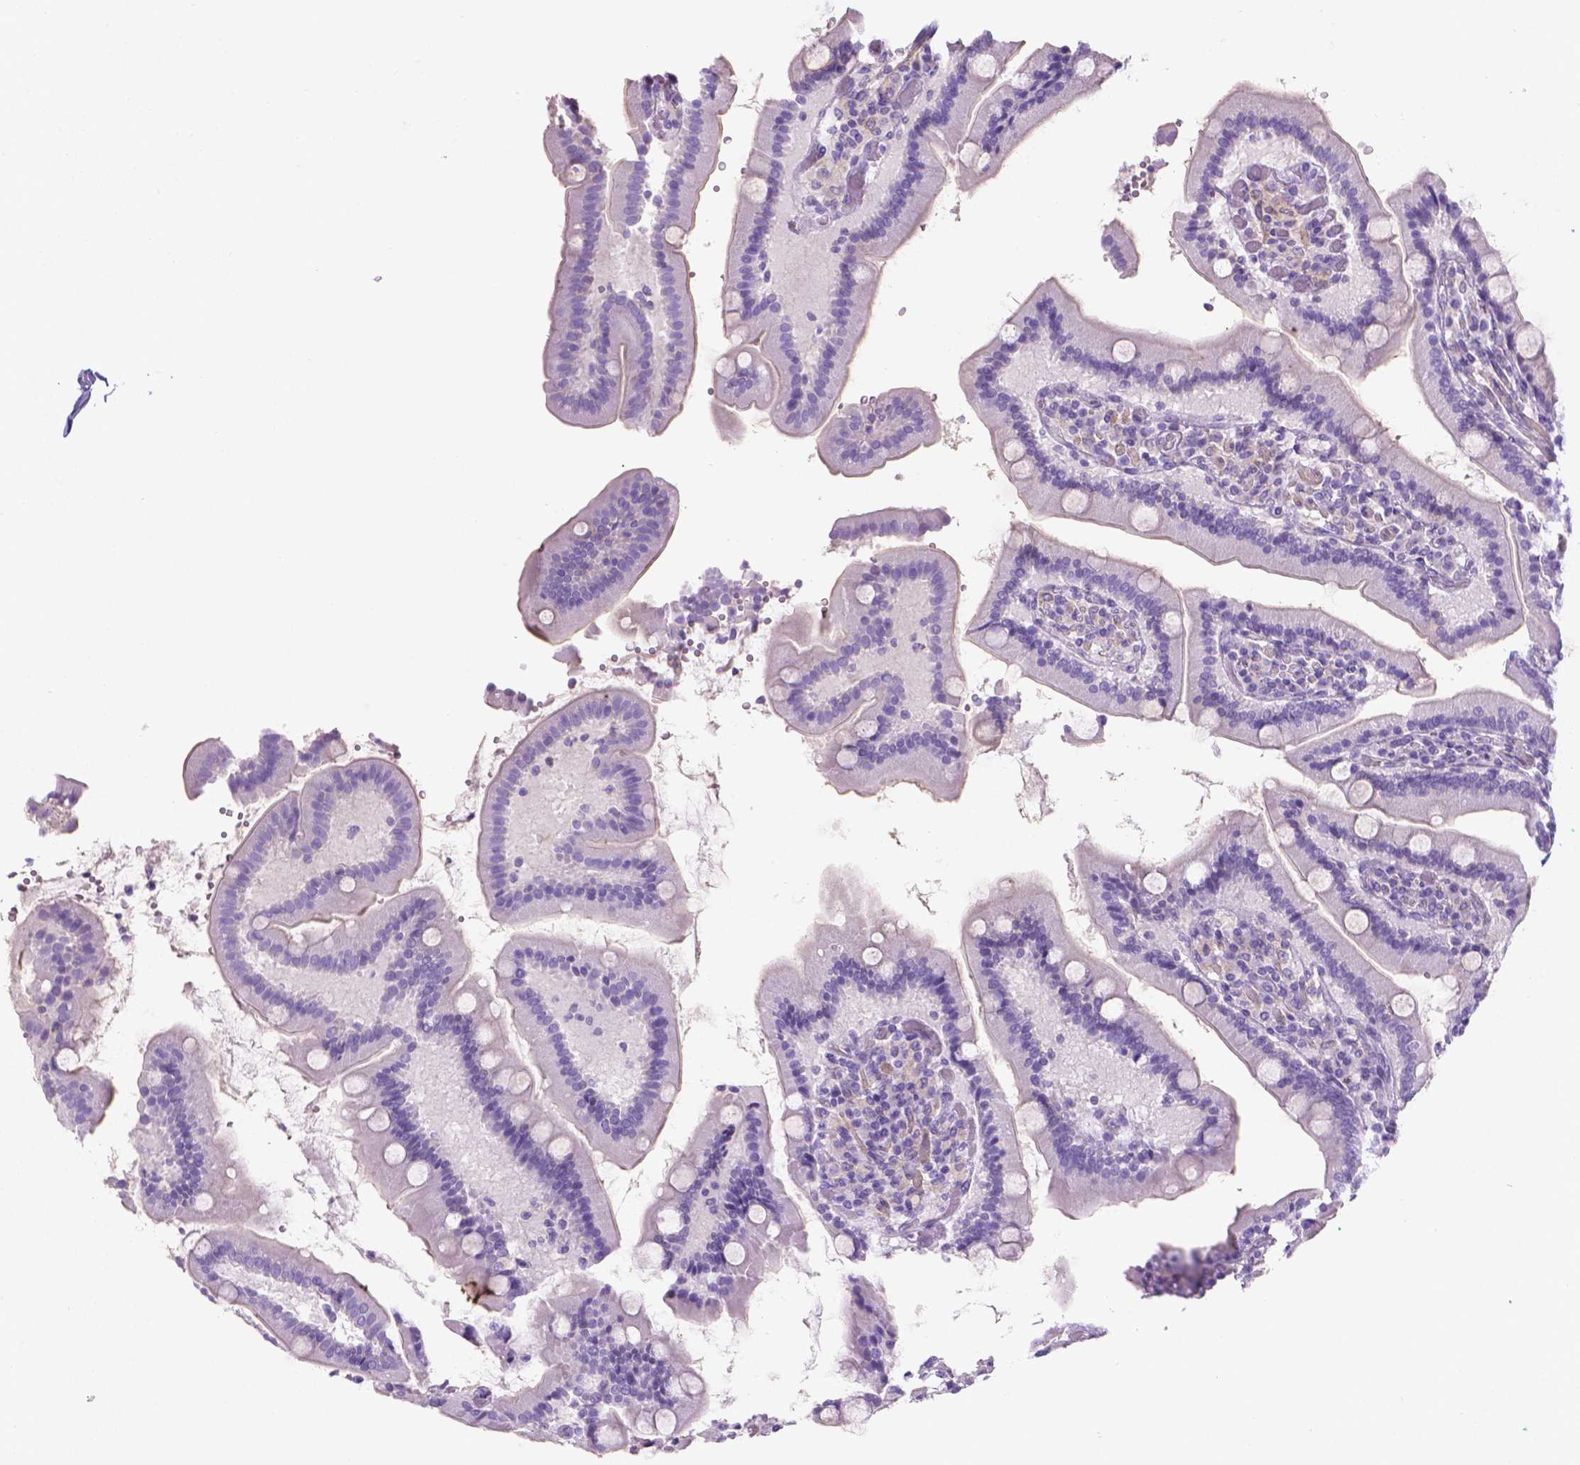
{"staining": {"intensity": "negative", "quantity": "none", "location": "none"}, "tissue": "duodenum", "cell_type": "Glandular cells", "image_type": "normal", "snomed": [{"axis": "morphology", "description": "Normal tissue, NOS"}, {"axis": "topography", "description": "Duodenum"}], "caption": "IHC of normal duodenum demonstrates no positivity in glandular cells.", "gene": "FASN", "patient": {"sex": "female", "age": 62}}